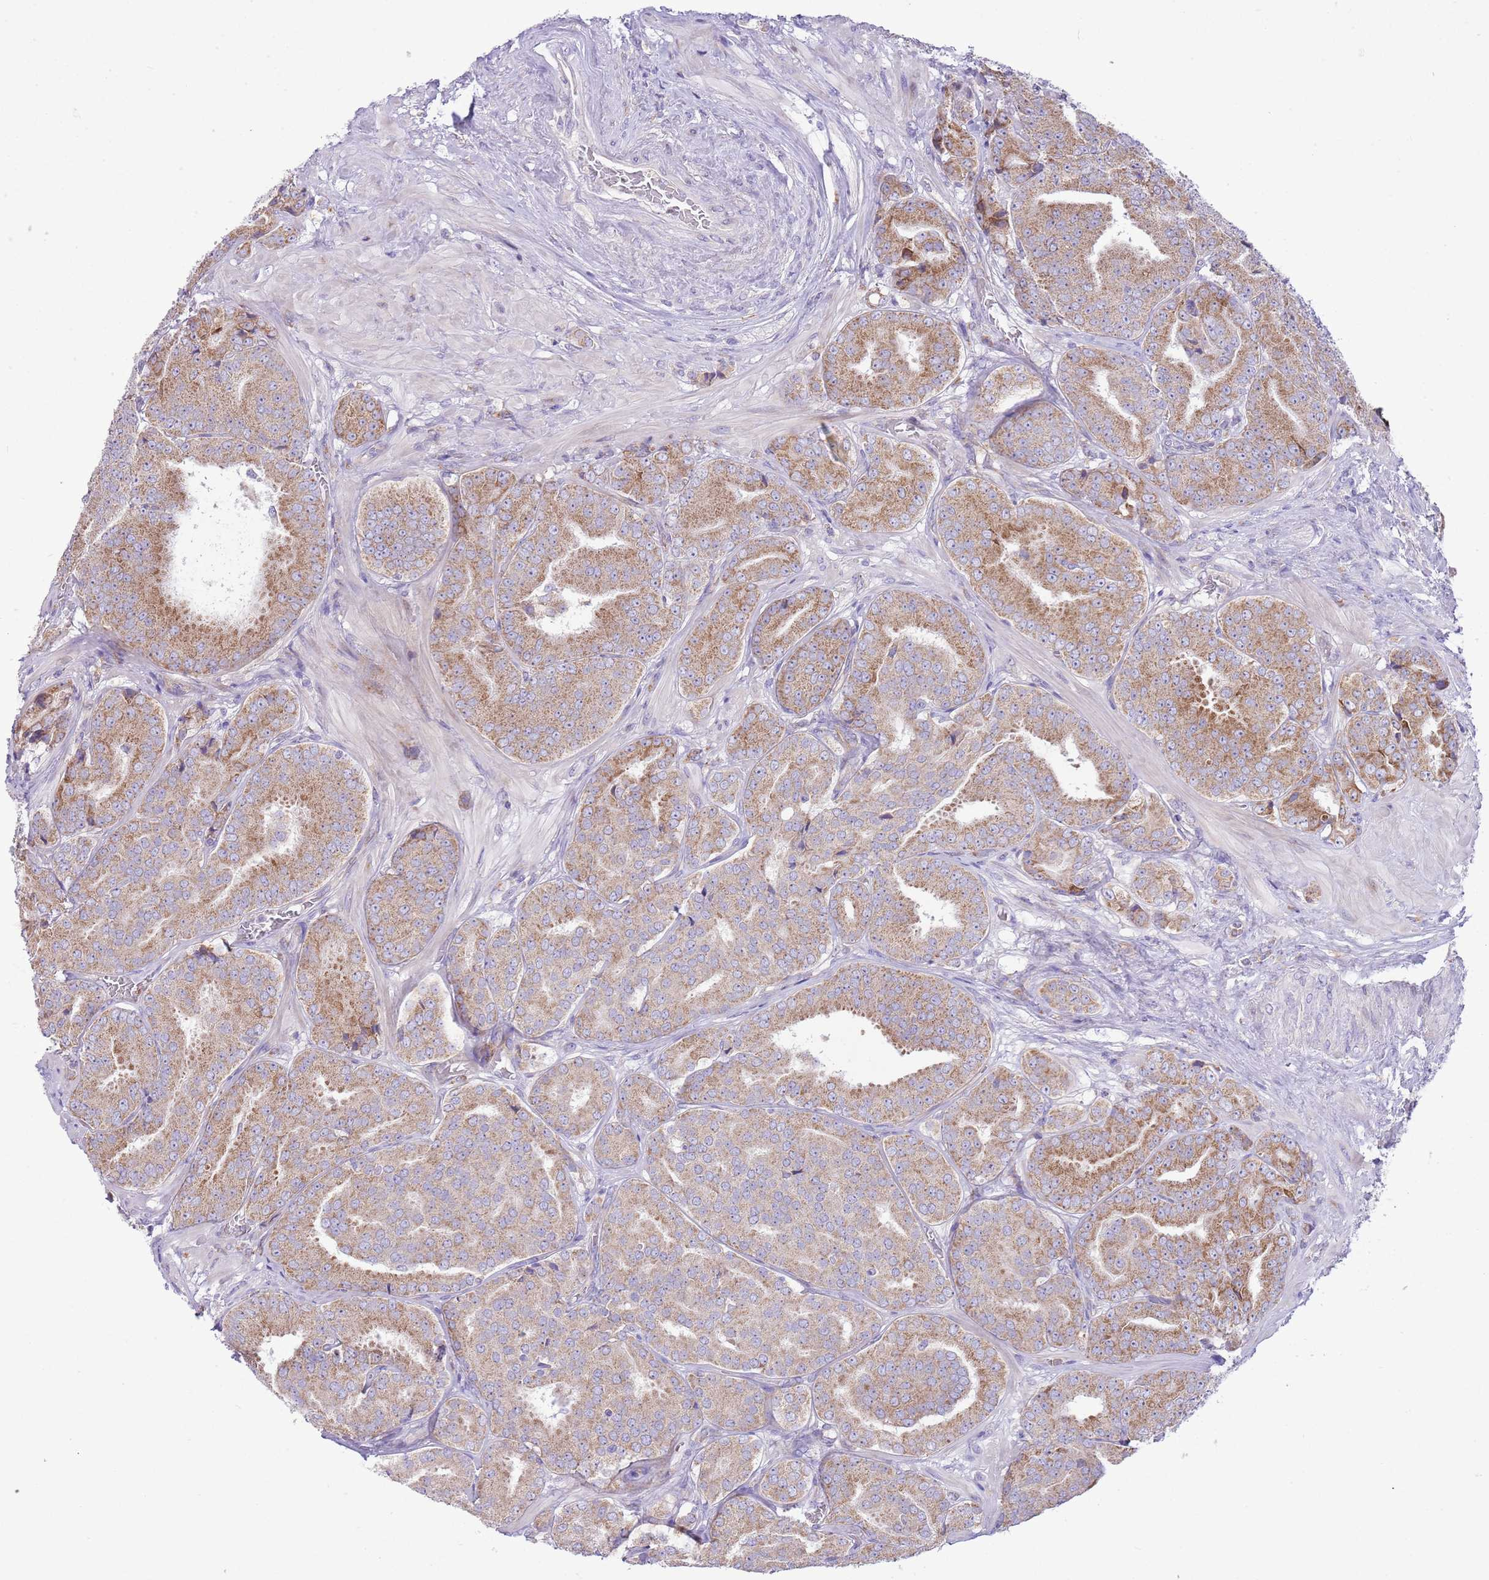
{"staining": {"intensity": "moderate", "quantity": ">75%", "location": "cytoplasmic/membranous"}, "tissue": "prostate cancer", "cell_type": "Tumor cells", "image_type": "cancer", "snomed": [{"axis": "morphology", "description": "Adenocarcinoma, High grade"}, {"axis": "topography", "description": "Prostate"}], "caption": "Immunohistochemical staining of prostate cancer (high-grade adenocarcinoma) demonstrates medium levels of moderate cytoplasmic/membranous protein positivity in approximately >75% of tumor cells. (Brightfield microscopy of DAB IHC at high magnification).", "gene": "OAZ2", "patient": {"sex": "male", "age": 63}}